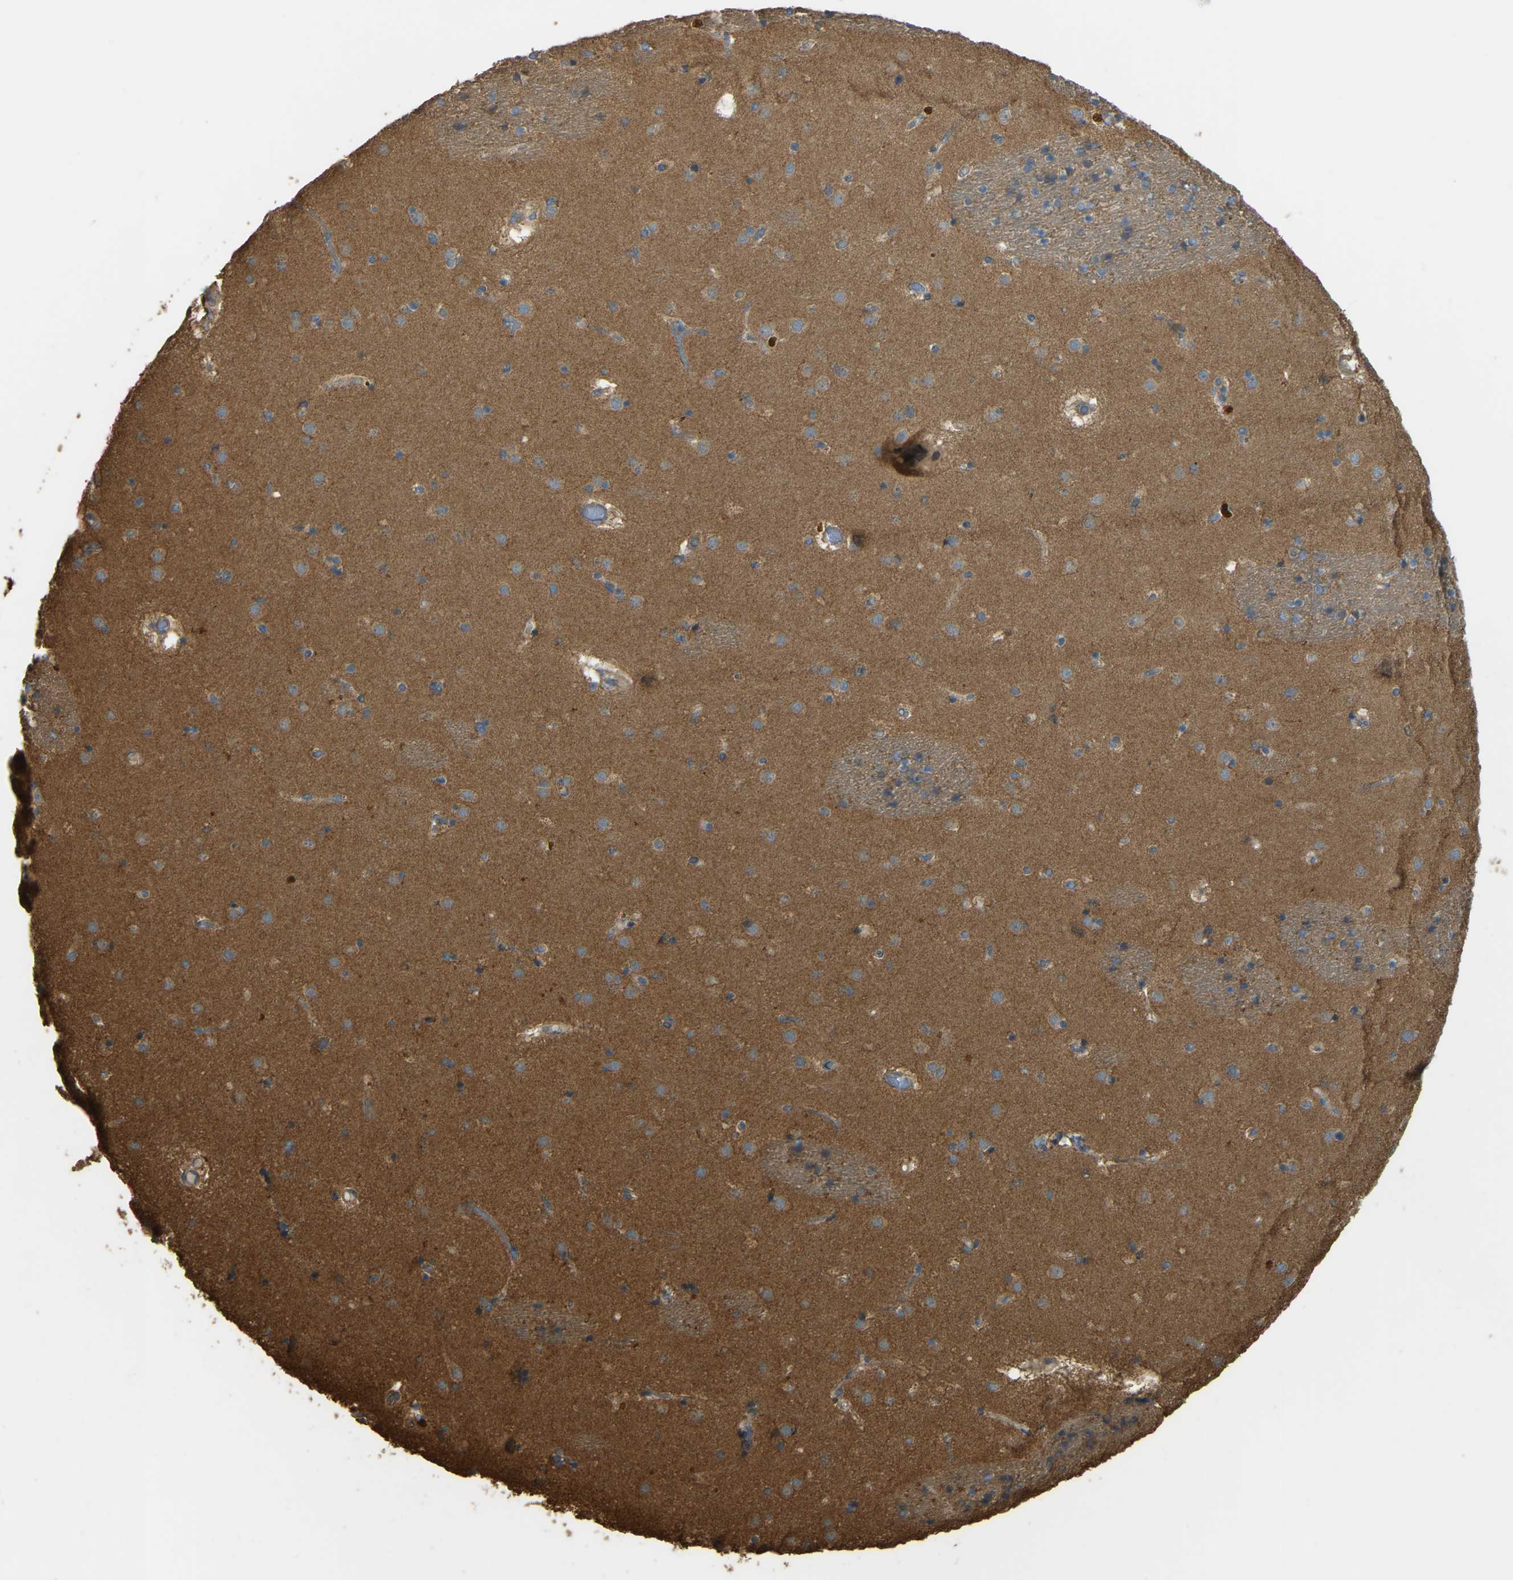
{"staining": {"intensity": "moderate", "quantity": "25%-75%", "location": "cytoplasmic/membranous"}, "tissue": "caudate", "cell_type": "Glial cells", "image_type": "normal", "snomed": [{"axis": "morphology", "description": "Normal tissue, NOS"}, {"axis": "topography", "description": "Lateral ventricle wall"}], "caption": "A medium amount of moderate cytoplasmic/membranous staining is present in about 25%-75% of glial cells in normal caudate.", "gene": "GNG2", "patient": {"sex": "male", "age": 70}}